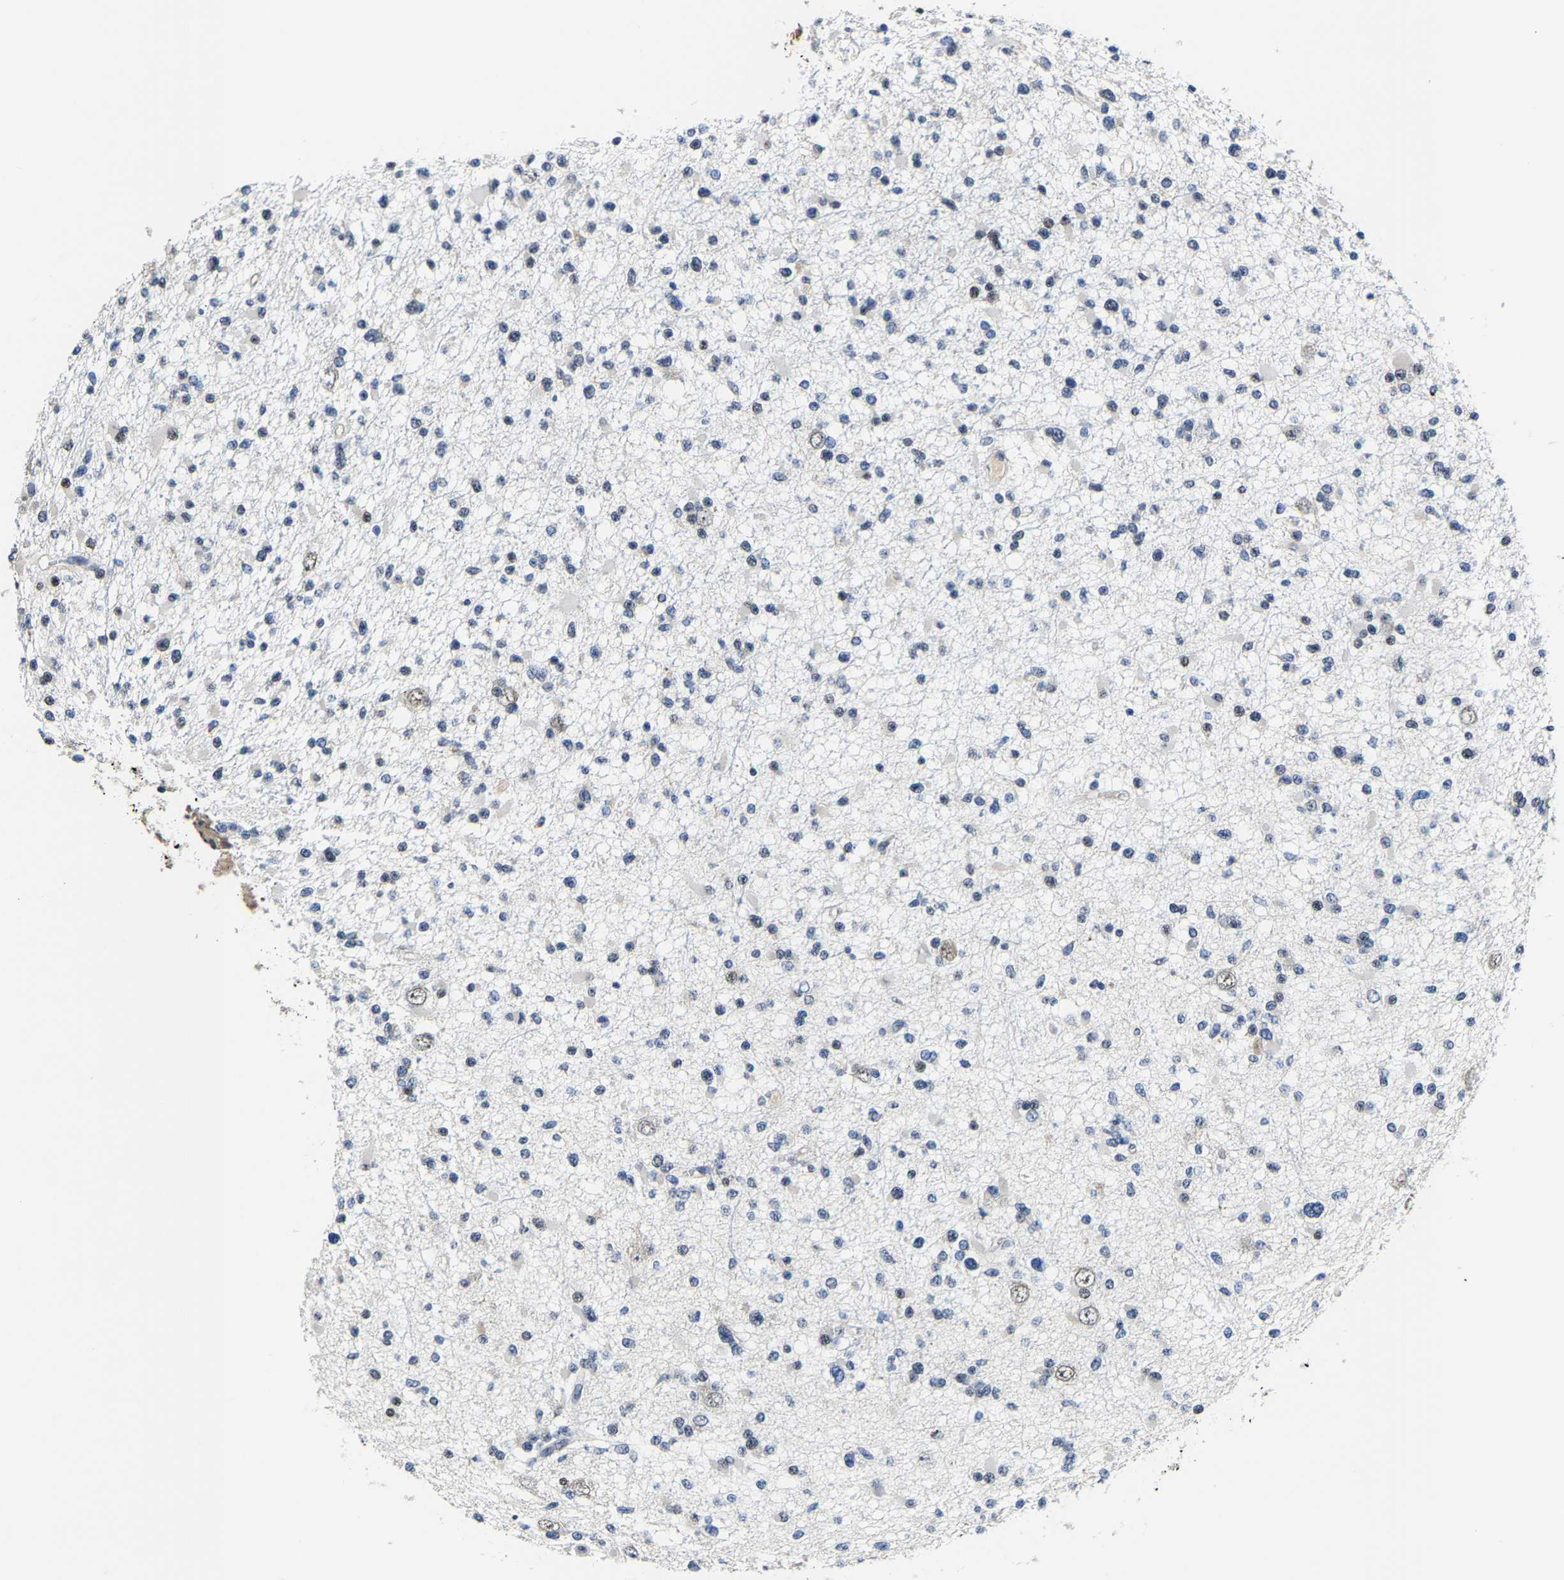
{"staining": {"intensity": "negative", "quantity": "none", "location": "none"}, "tissue": "glioma", "cell_type": "Tumor cells", "image_type": "cancer", "snomed": [{"axis": "morphology", "description": "Glioma, malignant, Low grade"}, {"axis": "topography", "description": "Brain"}], "caption": "Immunohistochemistry (IHC) of human glioma shows no positivity in tumor cells.", "gene": "METTL1", "patient": {"sex": "female", "age": 22}}